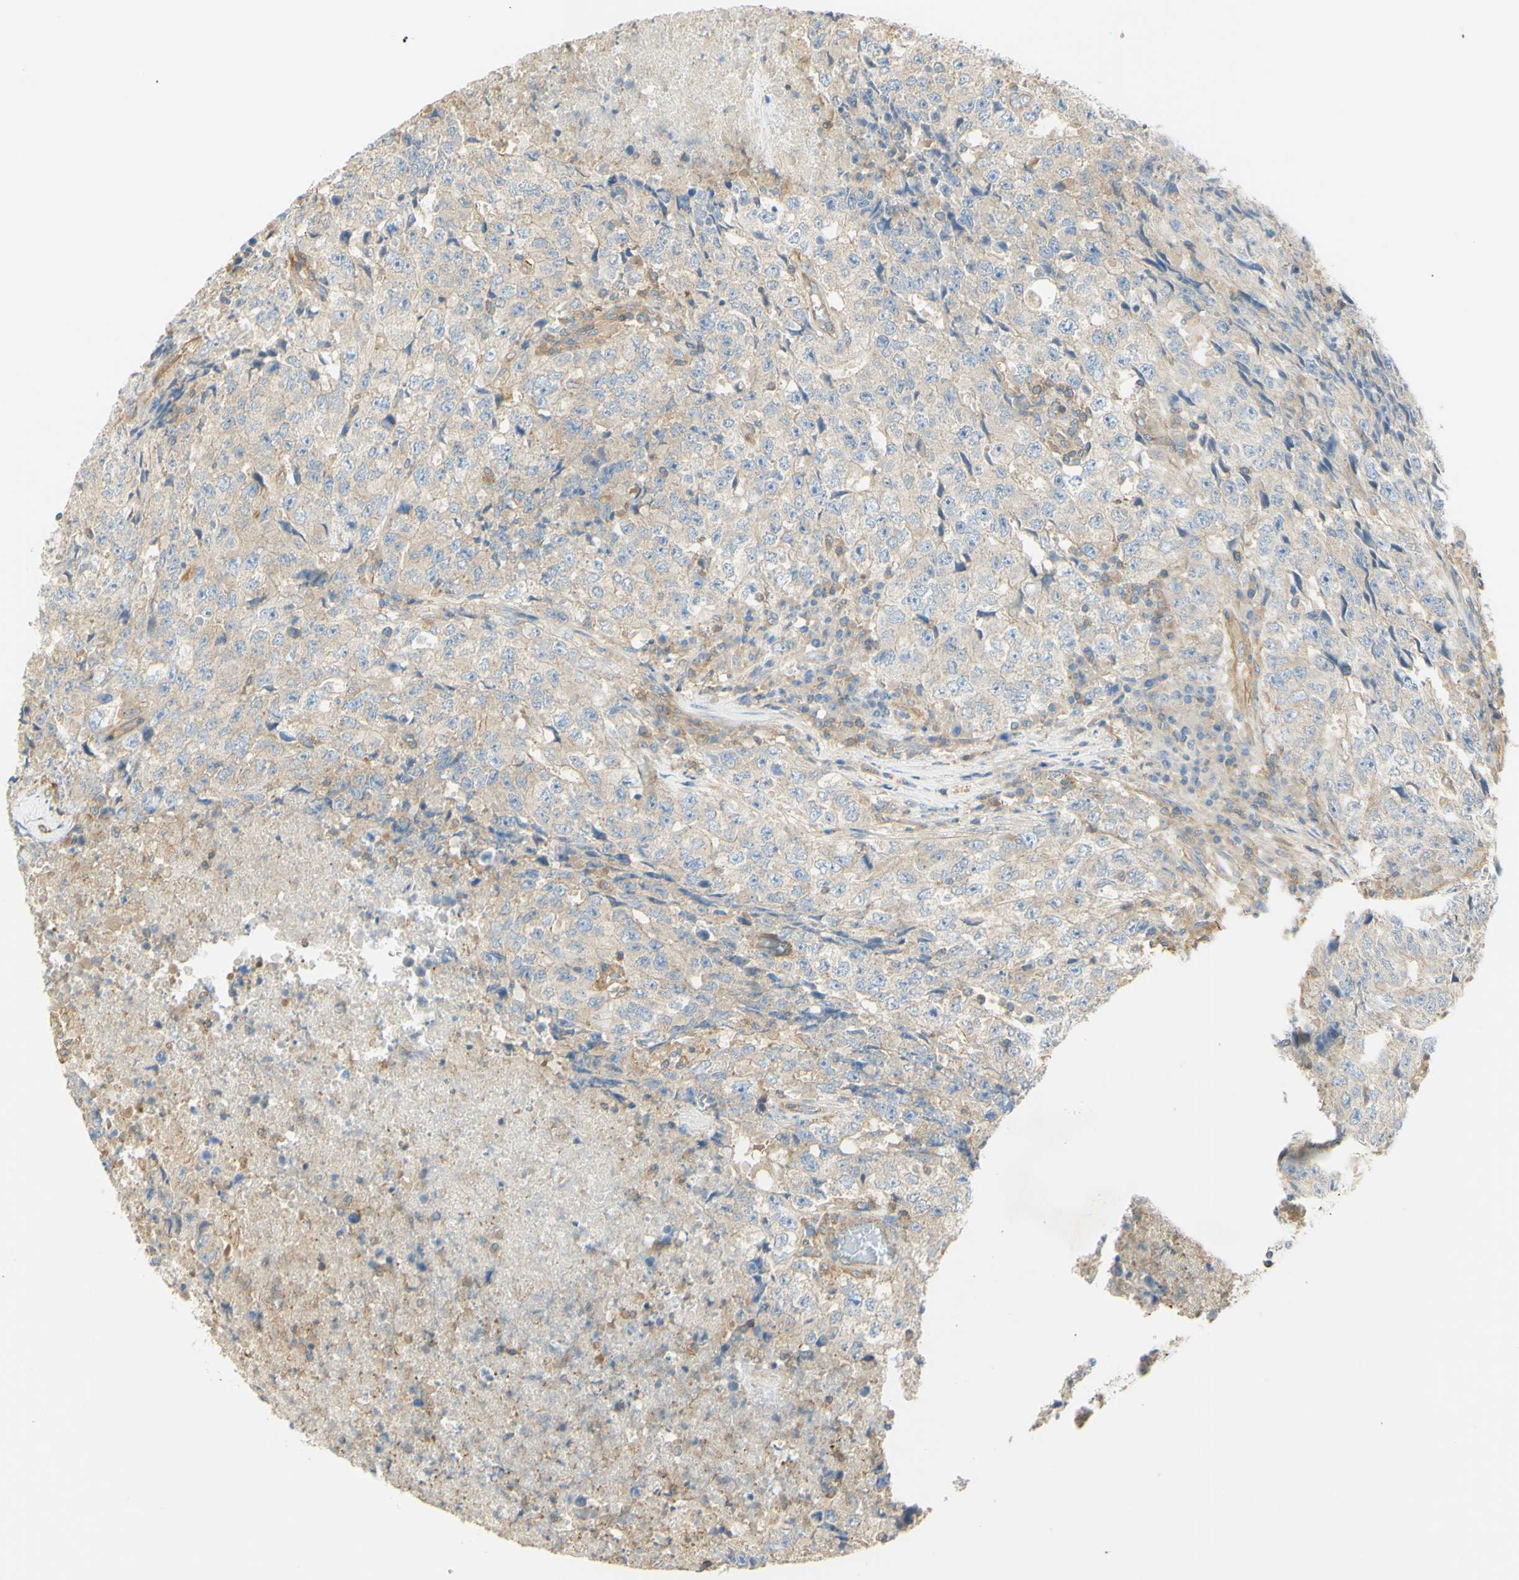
{"staining": {"intensity": "weak", "quantity": ">75%", "location": "cytoplasmic/membranous"}, "tissue": "testis cancer", "cell_type": "Tumor cells", "image_type": "cancer", "snomed": [{"axis": "morphology", "description": "Necrosis, NOS"}, {"axis": "morphology", "description": "Carcinoma, Embryonal, NOS"}, {"axis": "topography", "description": "Testis"}], "caption": "A brown stain shows weak cytoplasmic/membranous staining of a protein in embryonal carcinoma (testis) tumor cells.", "gene": "IKBKG", "patient": {"sex": "male", "age": 19}}